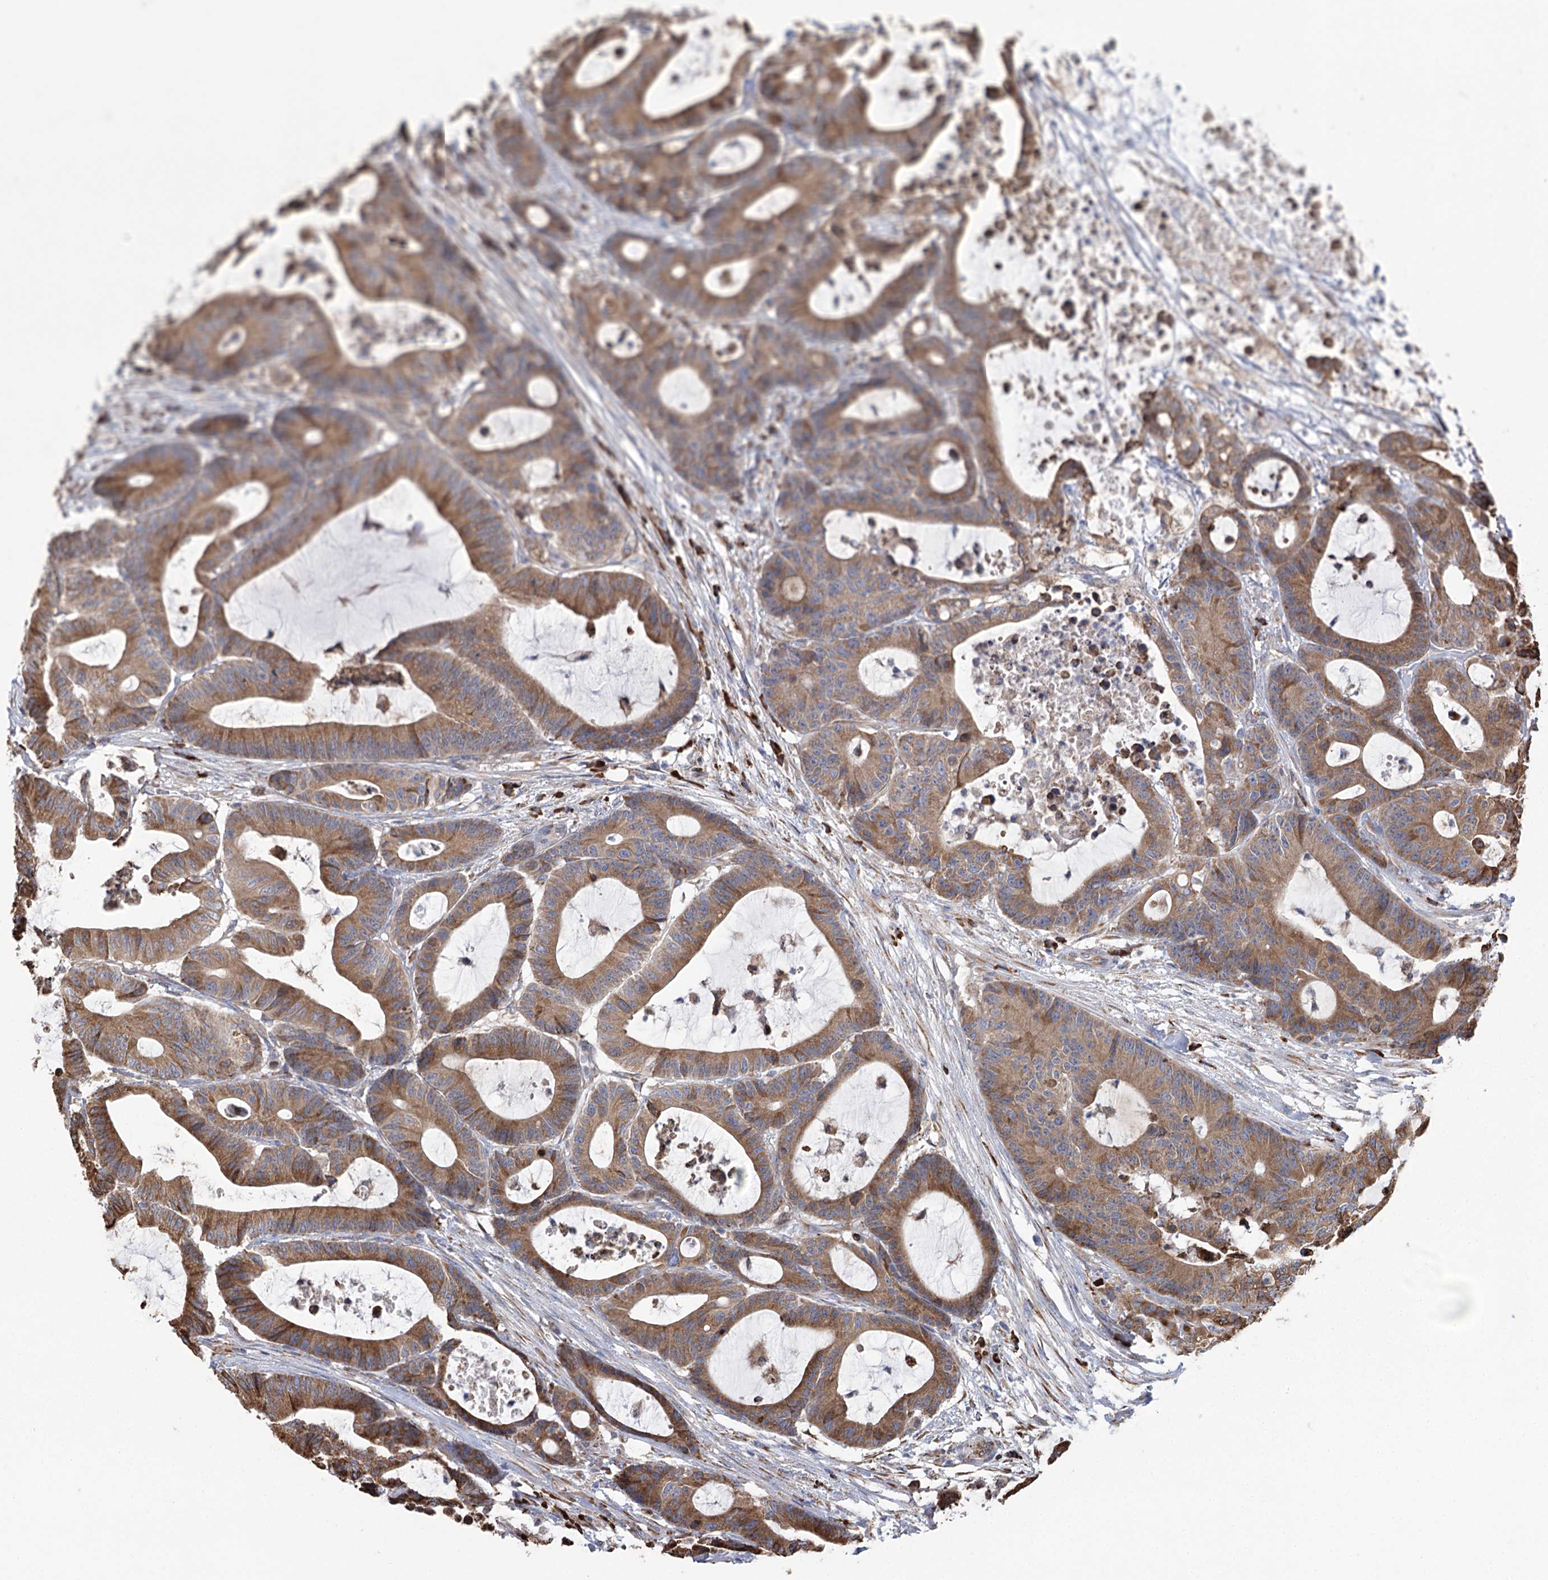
{"staining": {"intensity": "moderate", "quantity": ">75%", "location": "cytoplasmic/membranous"}, "tissue": "colorectal cancer", "cell_type": "Tumor cells", "image_type": "cancer", "snomed": [{"axis": "morphology", "description": "Adenocarcinoma, NOS"}, {"axis": "topography", "description": "Colon"}], "caption": "Protein staining of colorectal cancer (adenocarcinoma) tissue reveals moderate cytoplasmic/membranous positivity in approximately >75% of tumor cells.", "gene": "METTL24", "patient": {"sex": "female", "age": 84}}